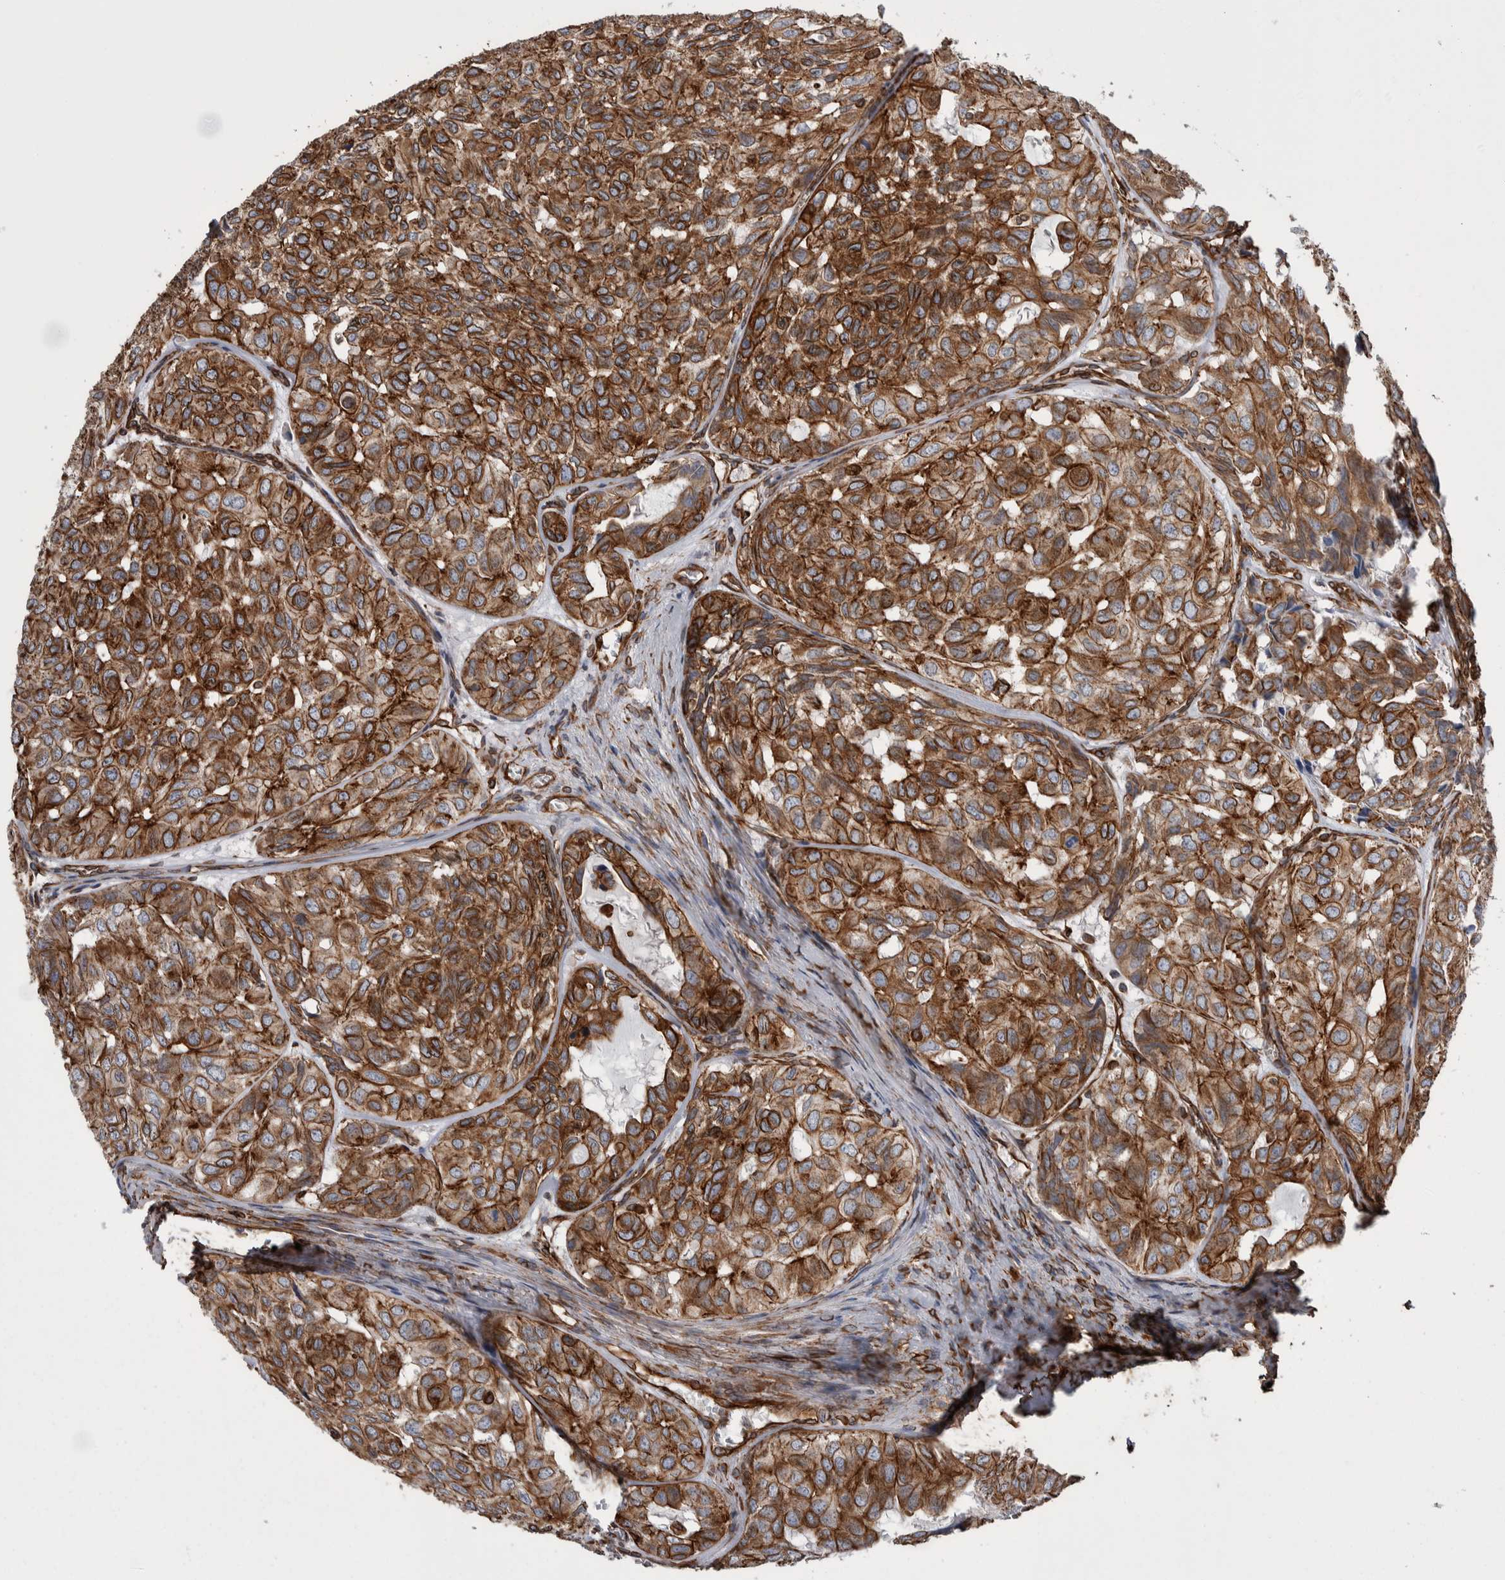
{"staining": {"intensity": "strong", "quantity": ">75%", "location": "cytoplasmic/membranous"}, "tissue": "head and neck cancer", "cell_type": "Tumor cells", "image_type": "cancer", "snomed": [{"axis": "morphology", "description": "Adenocarcinoma, NOS"}, {"axis": "topography", "description": "Salivary gland, NOS"}, {"axis": "topography", "description": "Head-Neck"}], "caption": "Protein analysis of head and neck cancer (adenocarcinoma) tissue reveals strong cytoplasmic/membranous expression in approximately >75% of tumor cells. The staining is performed using DAB brown chromogen to label protein expression. The nuclei are counter-stained blue using hematoxylin.", "gene": "KIF12", "patient": {"sex": "female", "age": 76}}